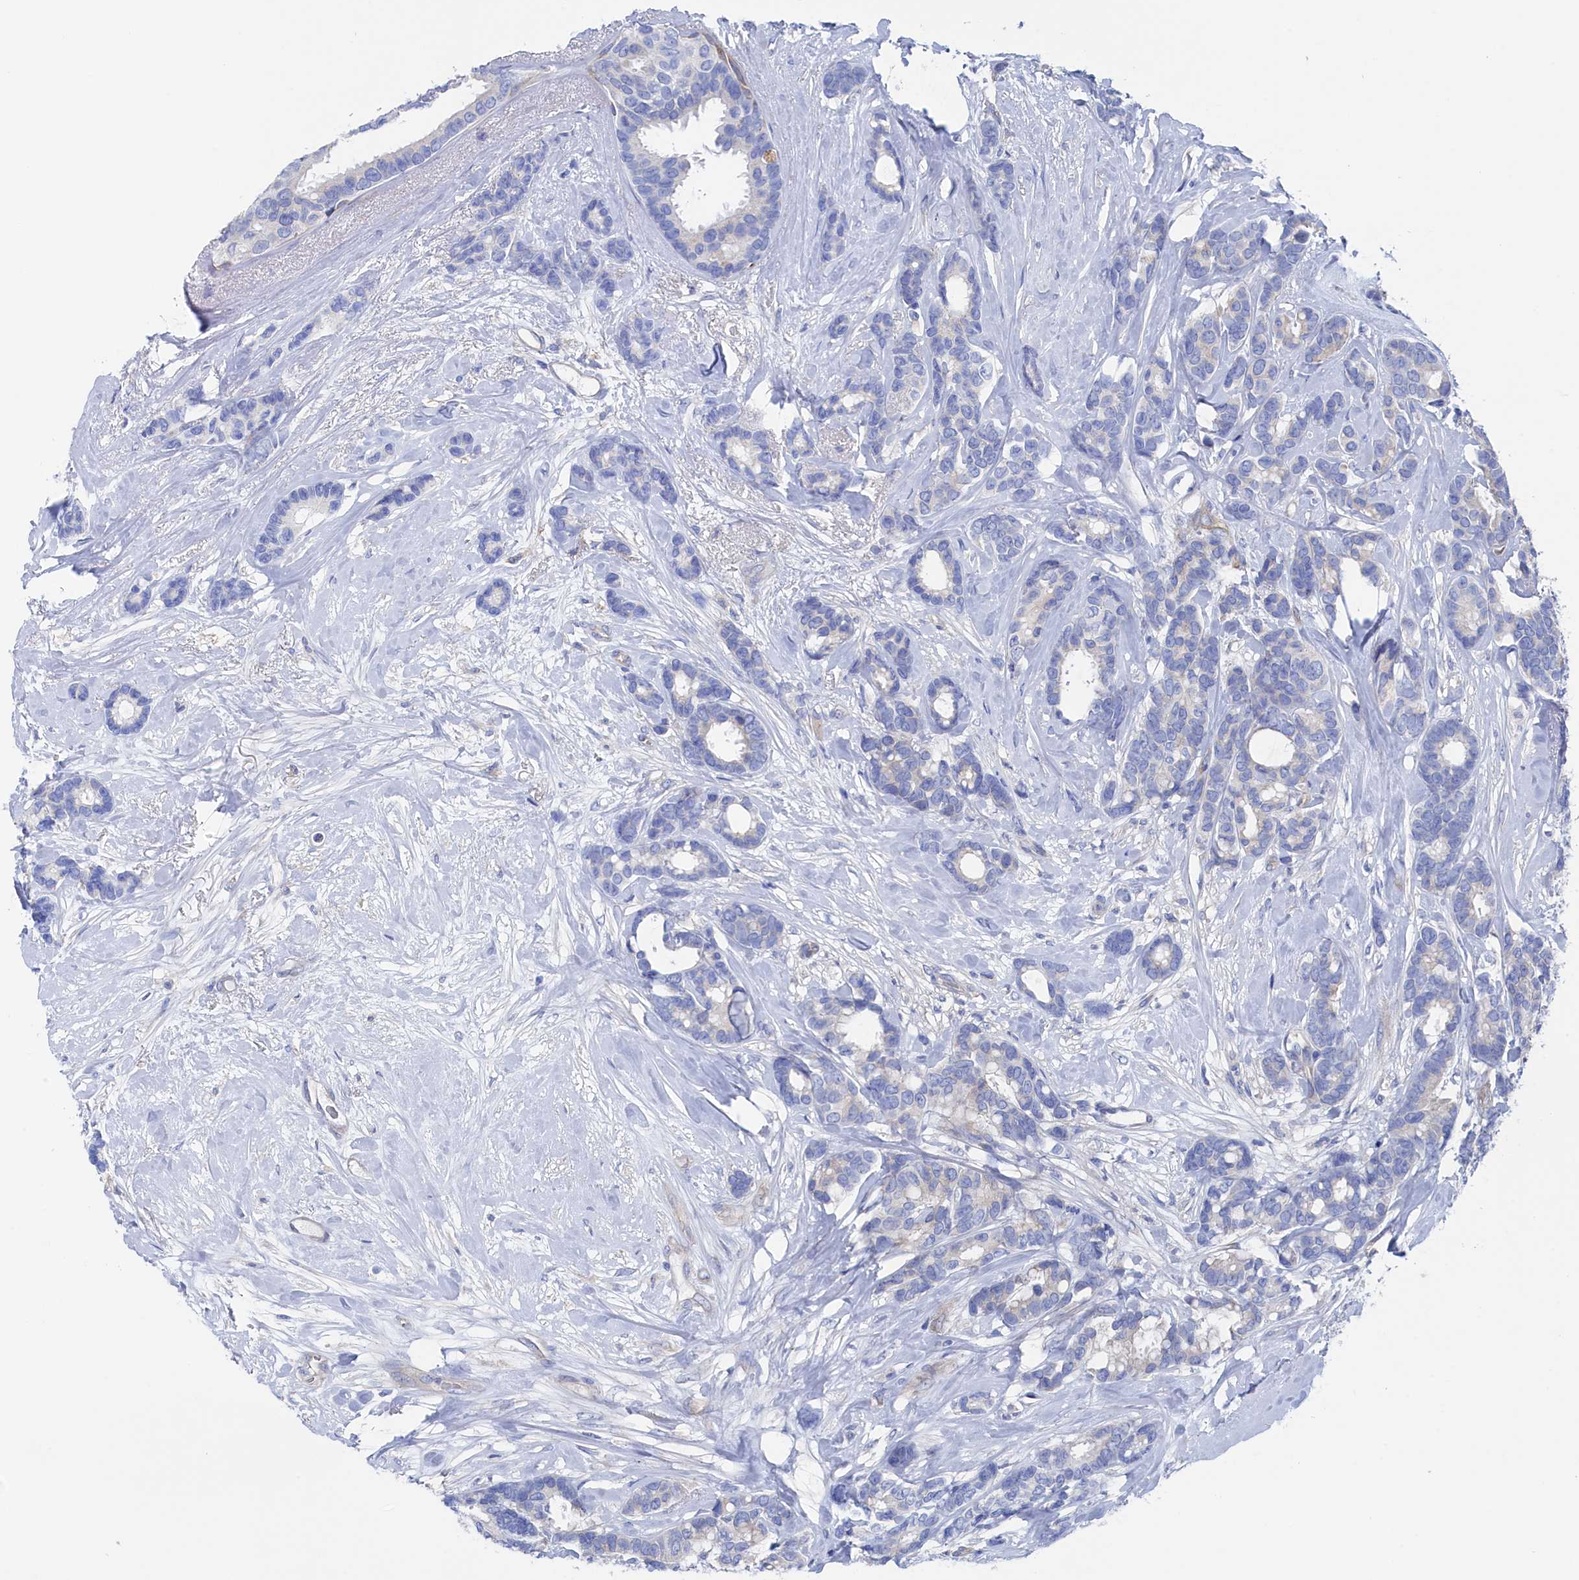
{"staining": {"intensity": "negative", "quantity": "none", "location": "none"}, "tissue": "breast cancer", "cell_type": "Tumor cells", "image_type": "cancer", "snomed": [{"axis": "morphology", "description": "Duct carcinoma"}, {"axis": "topography", "description": "Breast"}], "caption": "Immunohistochemistry (IHC) photomicrograph of neoplastic tissue: human infiltrating ductal carcinoma (breast) stained with DAB shows no significant protein expression in tumor cells. (DAB (3,3'-diaminobenzidine) immunohistochemistry (IHC) with hematoxylin counter stain).", "gene": "TMOD2", "patient": {"sex": "female", "age": 87}}